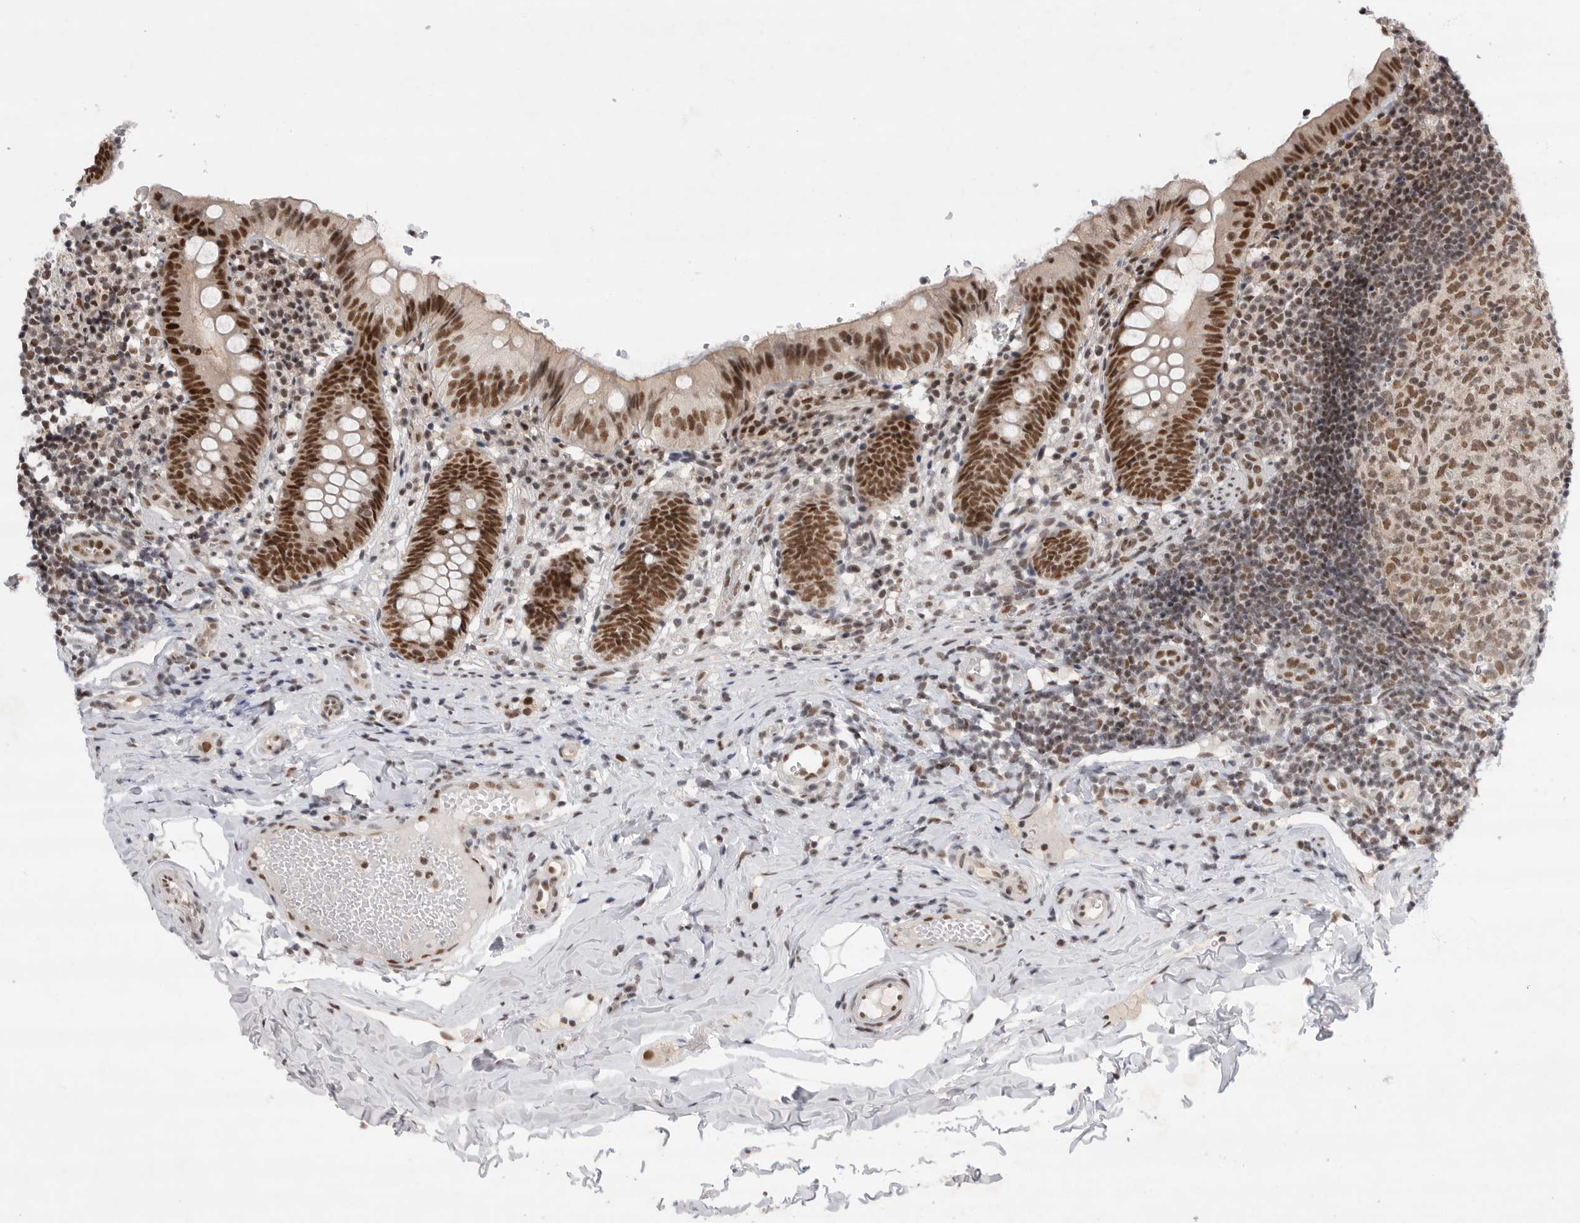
{"staining": {"intensity": "strong", "quantity": ">75%", "location": "nuclear"}, "tissue": "appendix", "cell_type": "Glandular cells", "image_type": "normal", "snomed": [{"axis": "morphology", "description": "Normal tissue, NOS"}, {"axis": "topography", "description": "Appendix"}], "caption": "High-magnification brightfield microscopy of benign appendix stained with DAB (brown) and counterstained with hematoxylin (blue). glandular cells exhibit strong nuclear staining is present in approximately>75% of cells.", "gene": "ZNF830", "patient": {"sex": "male", "age": 8}}